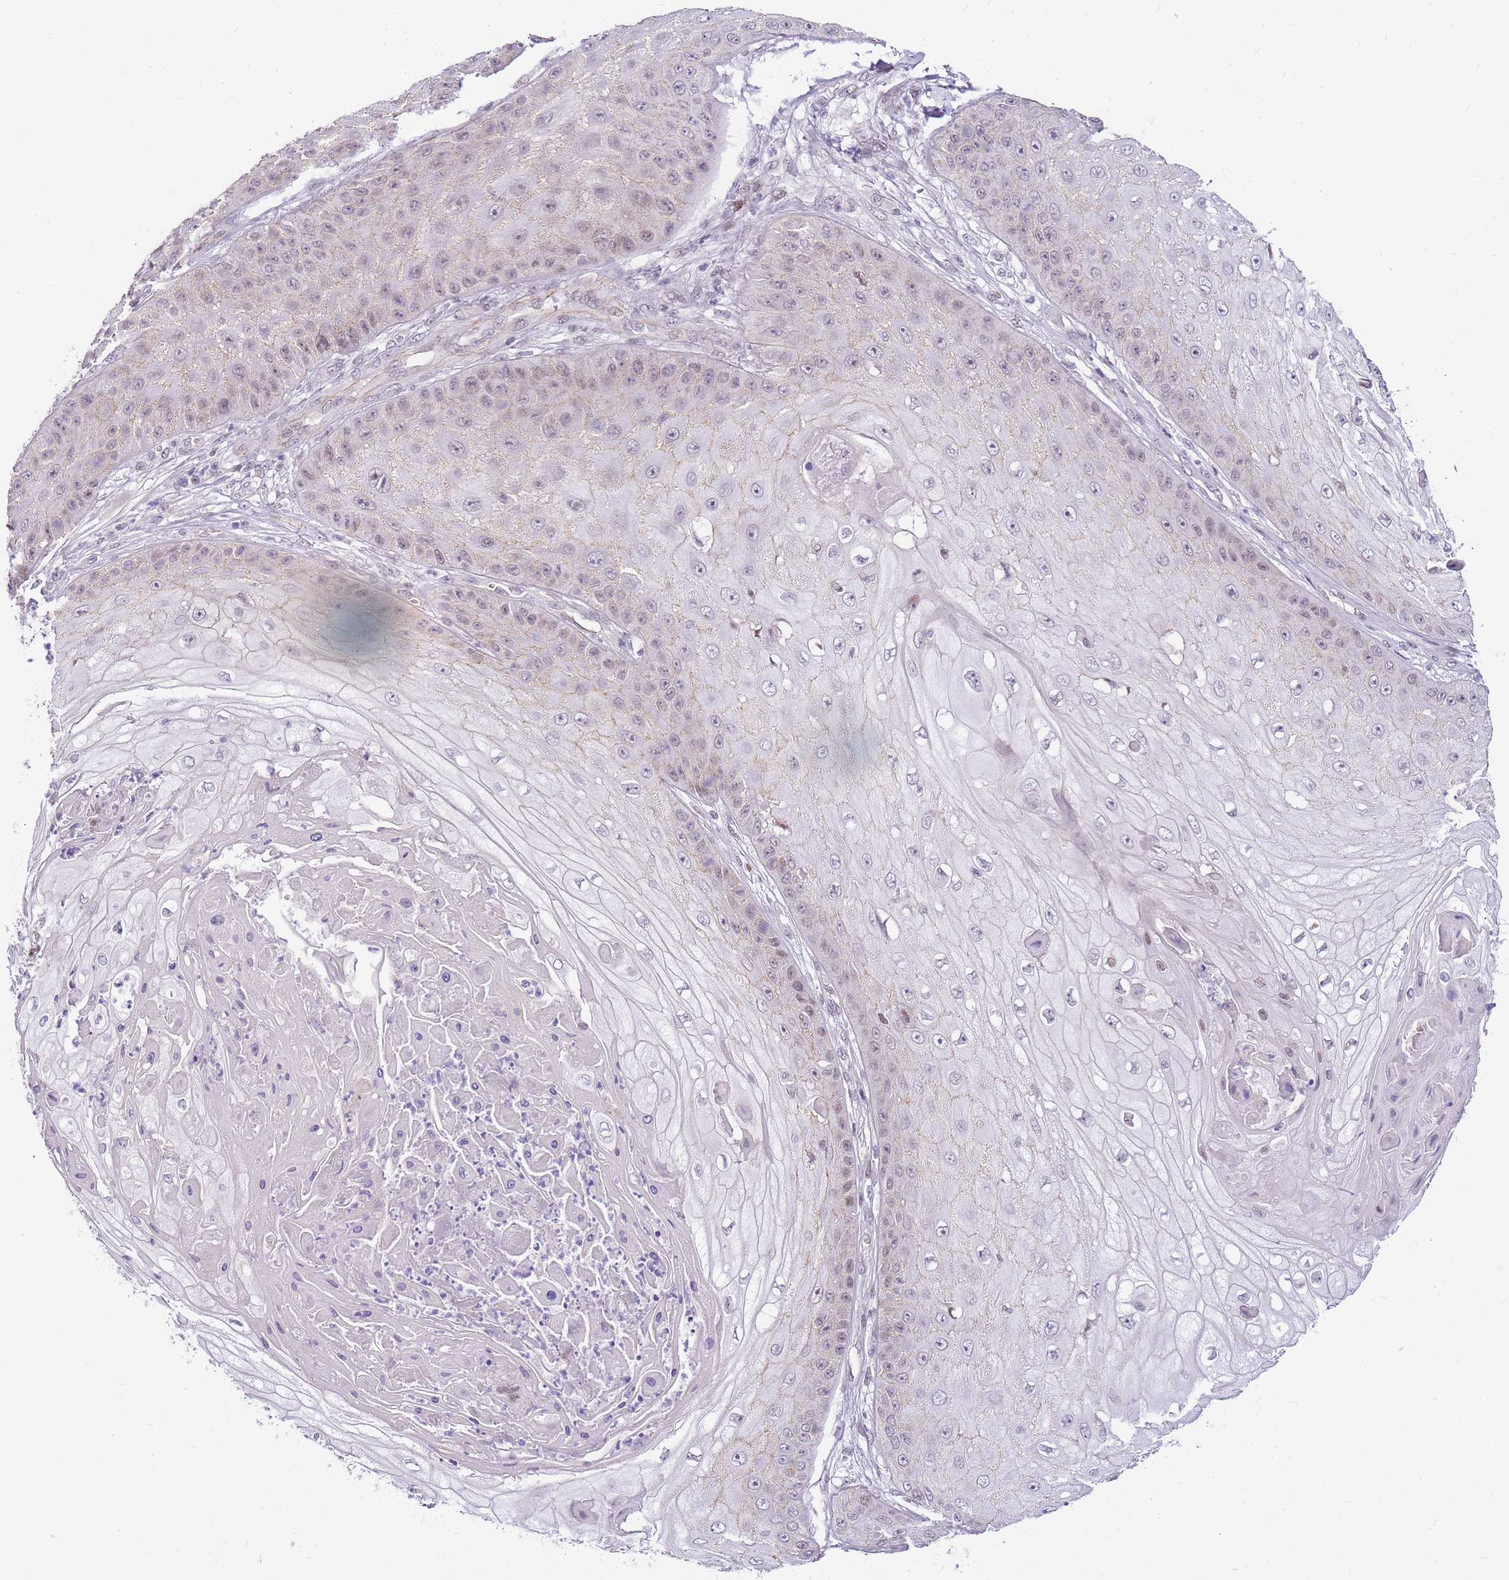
{"staining": {"intensity": "negative", "quantity": "none", "location": "none"}, "tissue": "skin cancer", "cell_type": "Tumor cells", "image_type": "cancer", "snomed": [{"axis": "morphology", "description": "Squamous cell carcinoma, NOS"}, {"axis": "topography", "description": "Skin"}], "caption": "A high-resolution photomicrograph shows IHC staining of skin cancer (squamous cell carcinoma), which demonstrates no significant staining in tumor cells.", "gene": "CLBA1", "patient": {"sex": "male", "age": 70}}